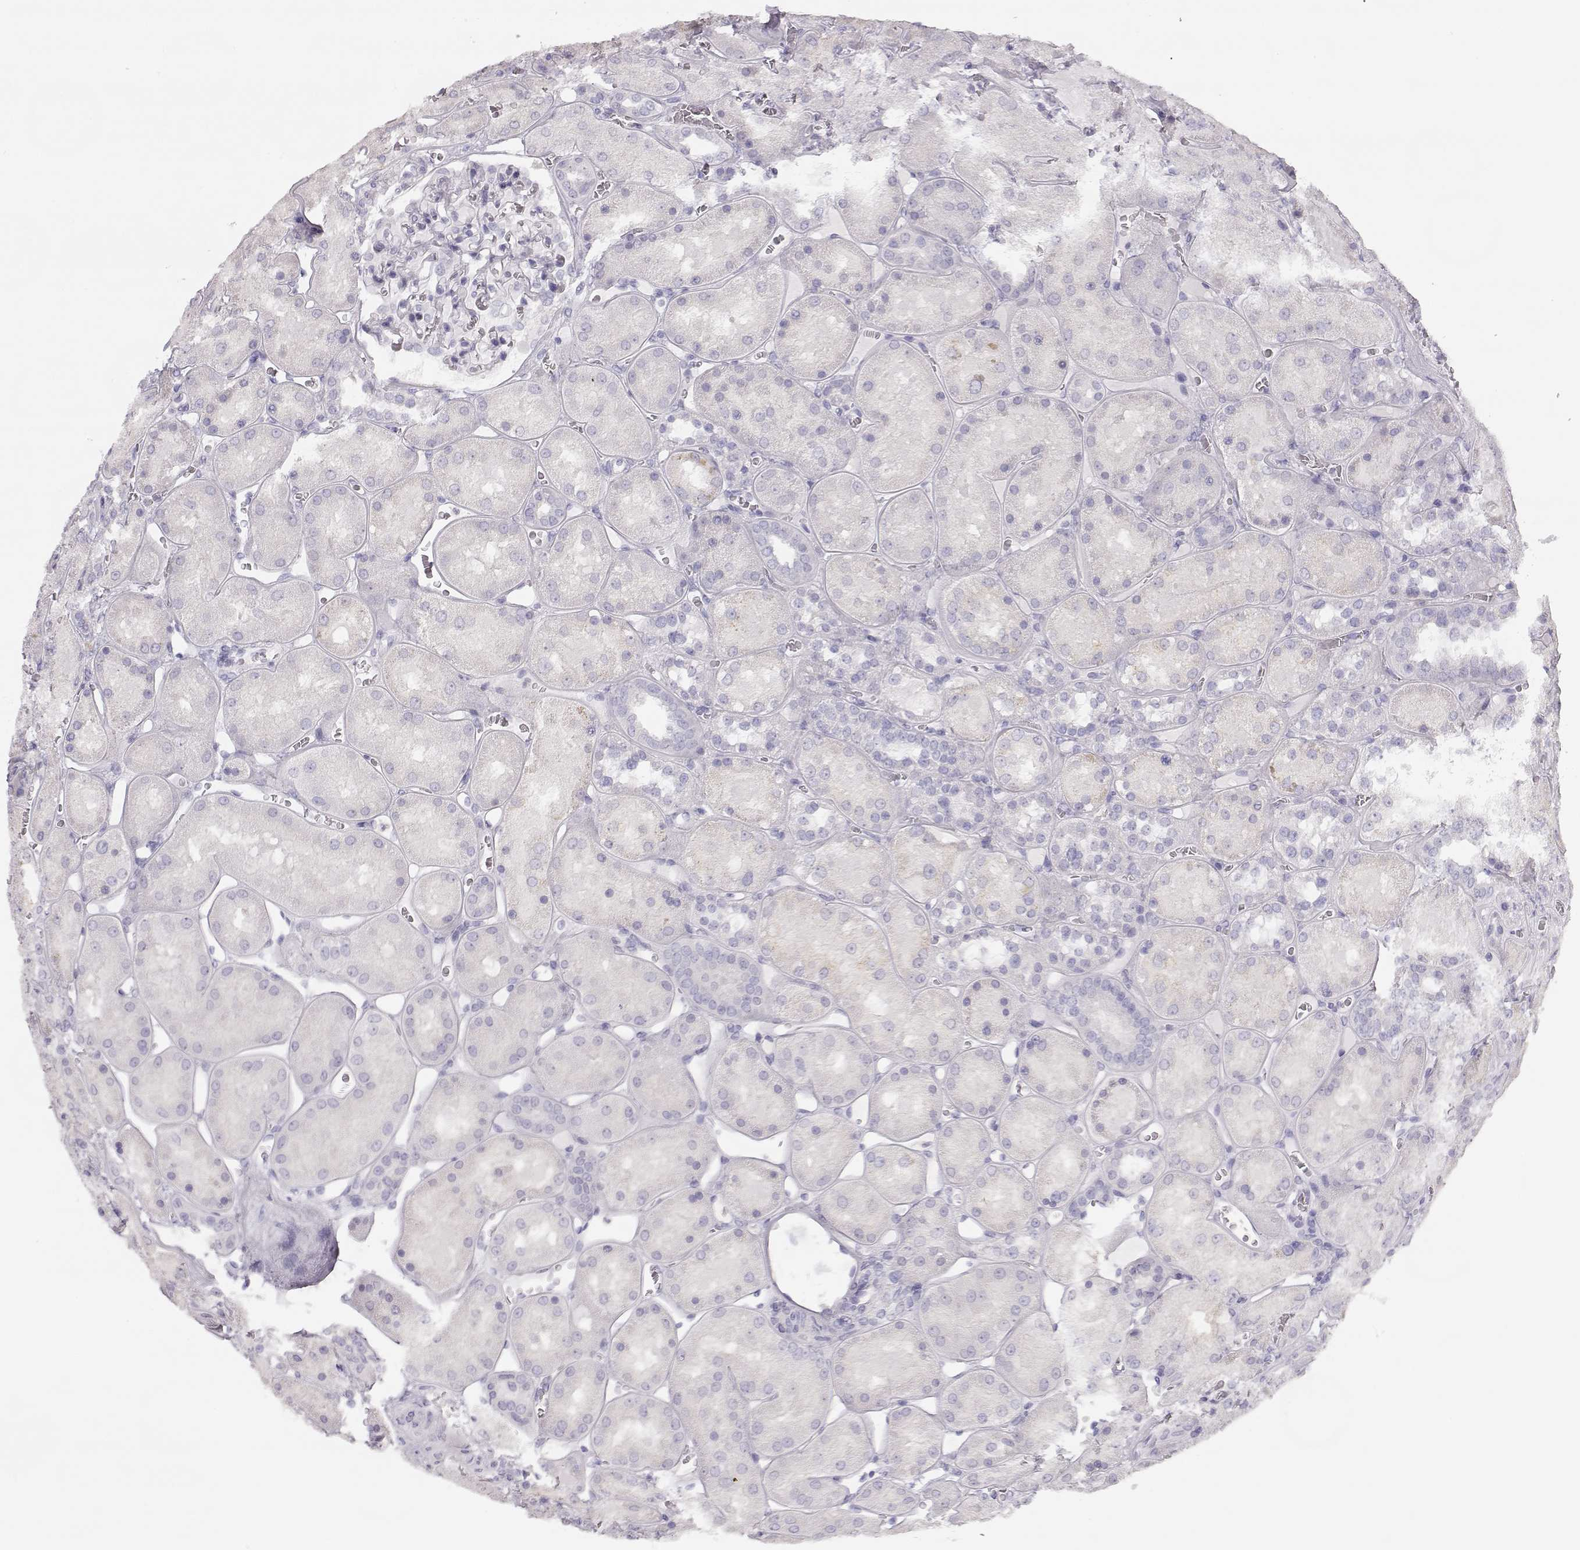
{"staining": {"intensity": "negative", "quantity": "none", "location": "none"}, "tissue": "kidney", "cell_type": "Cells in glomeruli", "image_type": "normal", "snomed": [{"axis": "morphology", "description": "Normal tissue, NOS"}, {"axis": "topography", "description": "Kidney"}], "caption": "Kidney stained for a protein using immunohistochemistry (IHC) displays no staining cells in glomeruli.", "gene": "LEPR", "patient": {"sex": "male", "age": 73}}